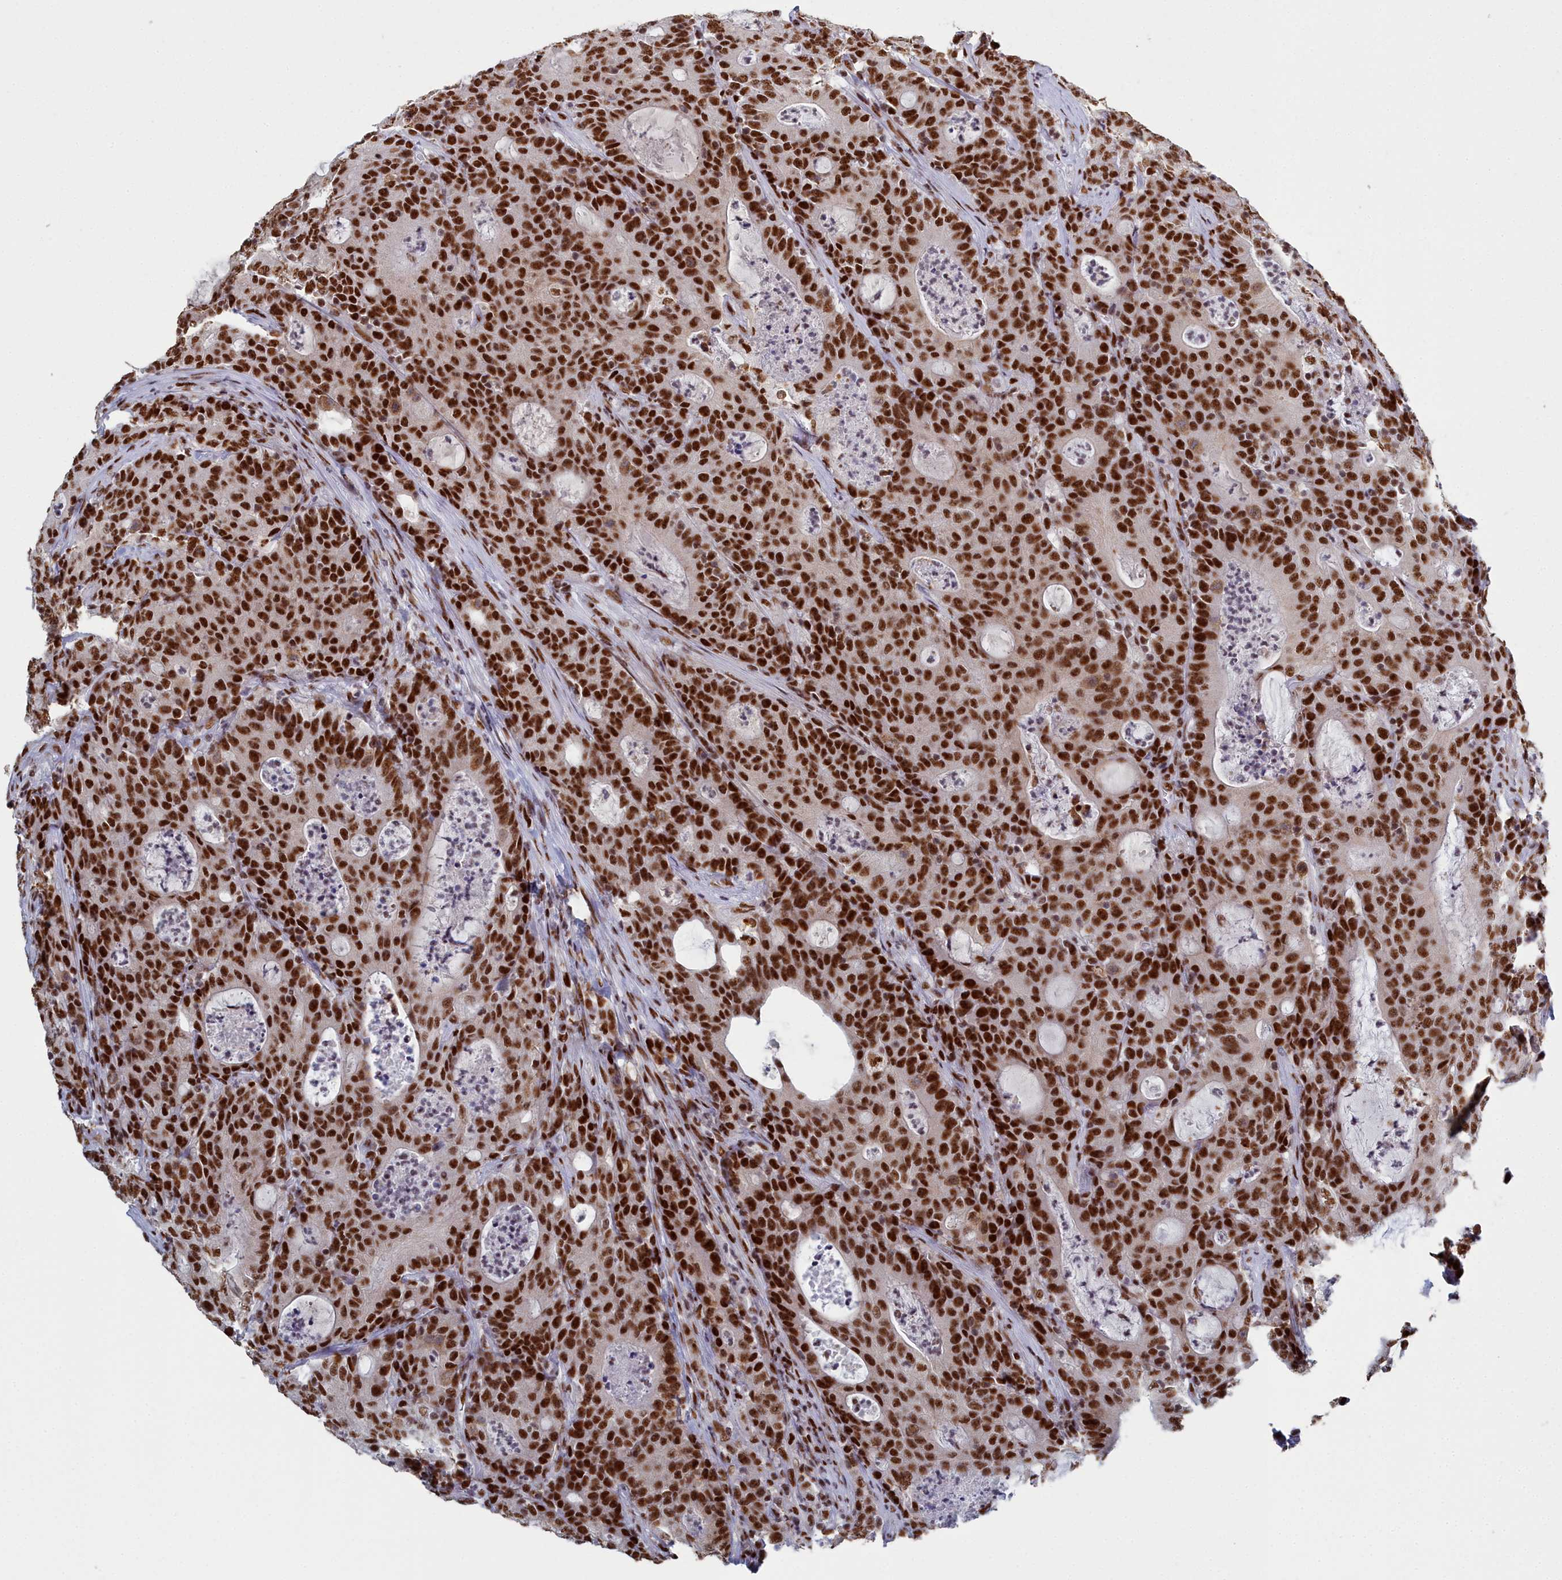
{"staining": {"intensity": "strong", "quantity": ">75%", "location": "nuclear"}, "tissue": "colorectal cancer", "cell_type": "Tumor cells", "image_type": "cancer", "snomed": [{"axis": "morphology", "description": "Adenocarcinoma, NOS"}, {"axis": "topography", "description": "Colon"}], "caption": "This is an image of immunohistochemistry (IHC) staining of colorectal cancer, which shows strong positivity in the nuclear of tumor cells.", "gene": "SF3B3", "patient": {"sex": "male", "age": 83}}